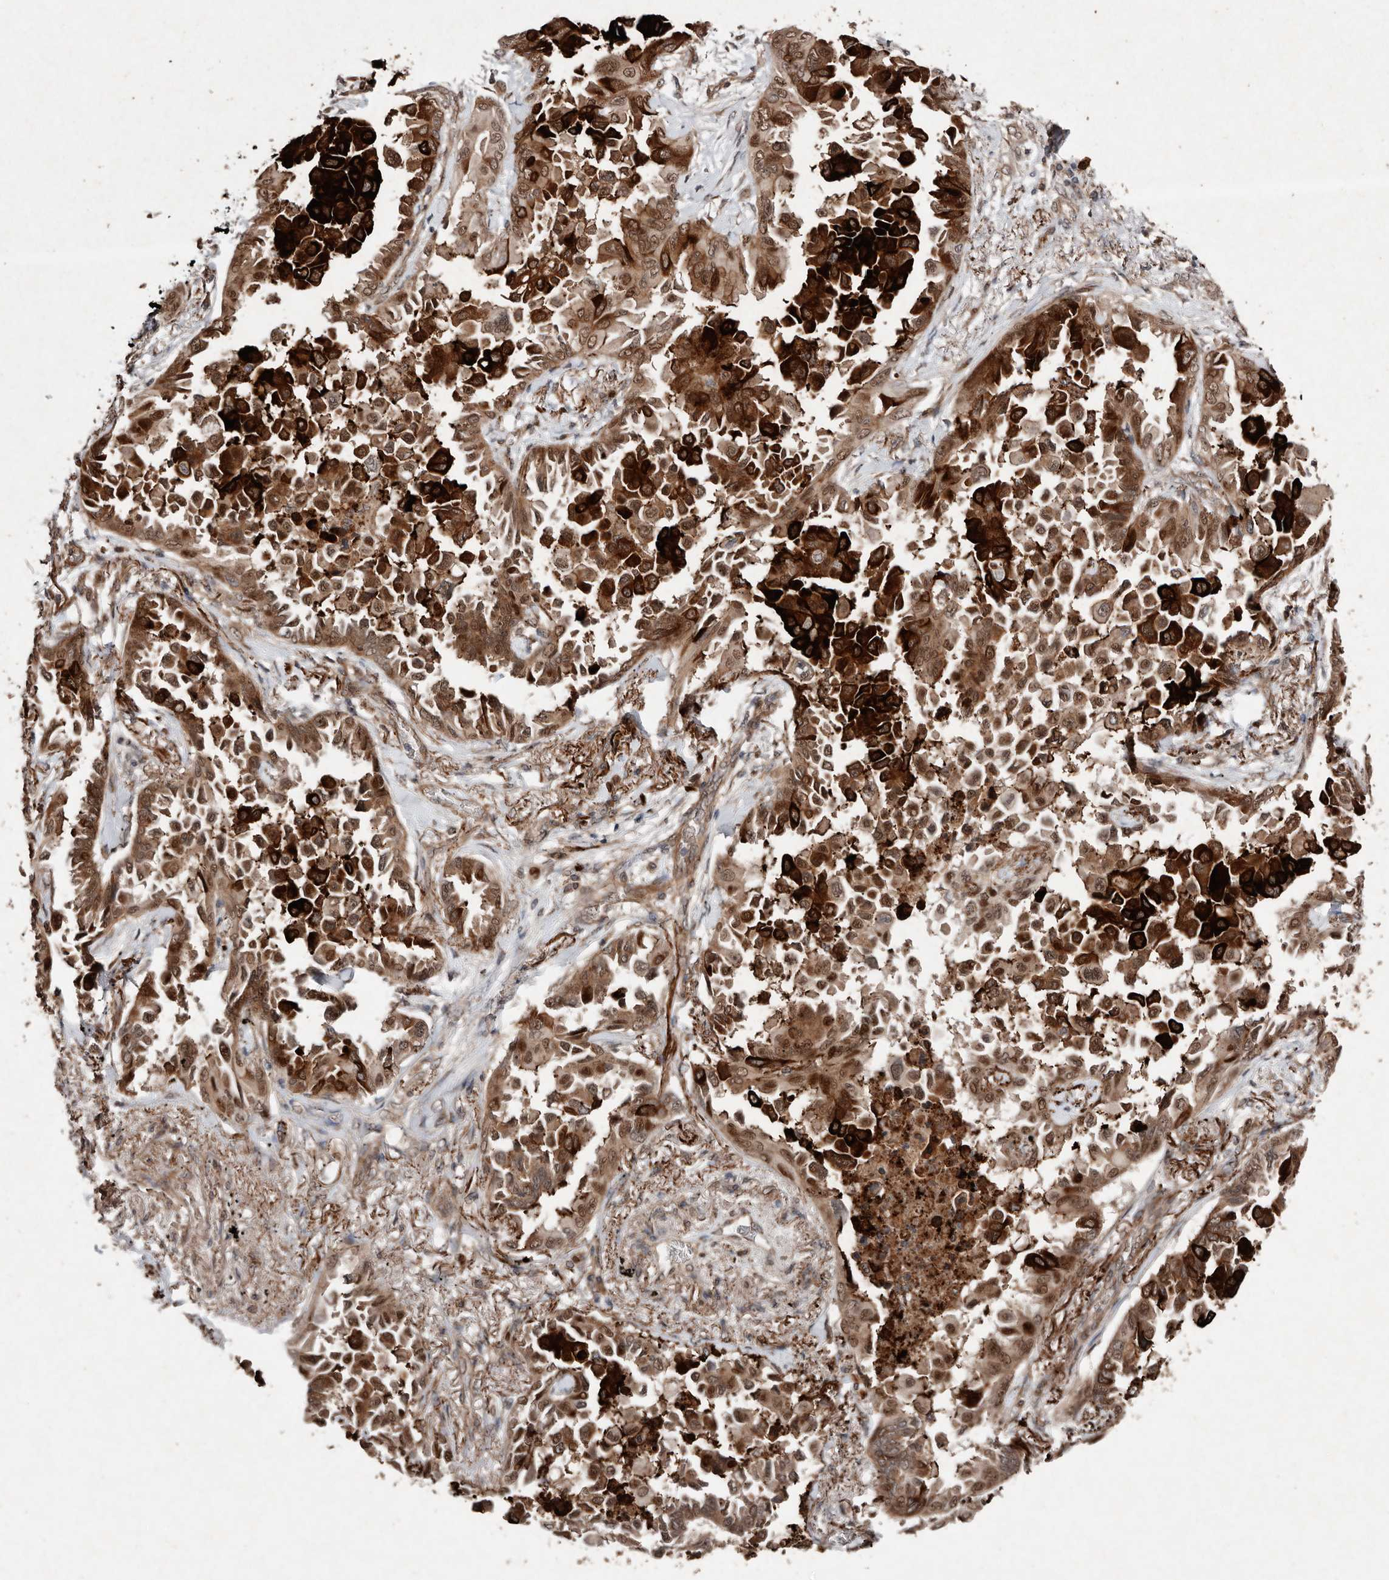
{"staining": {"intensity": "strong", "quantity": ">75%", "location": "cytoplasmic/membranous,nuclear"}, "tissue": "lung cancer", "cell_type": "Tumor cells", "image_type": "cancer", "snomed": [{"axis": "morphology", "description": "Adenocarcinoma, NOS"}, {"axis": "topography", "description": "Lung"}], "caption": "Tumor cells exhibit strong cytoplasmic/membranous and nuclear staining in approximately >75% of cells in lung adenocarcinoma. The protein of interest is stained brown, and the nuclei are stained in blue (DAB IHC with brightfield microscopy, high magnification).", "gene": "DIP2C", "patient": {"sex": "female", "age": 67}}